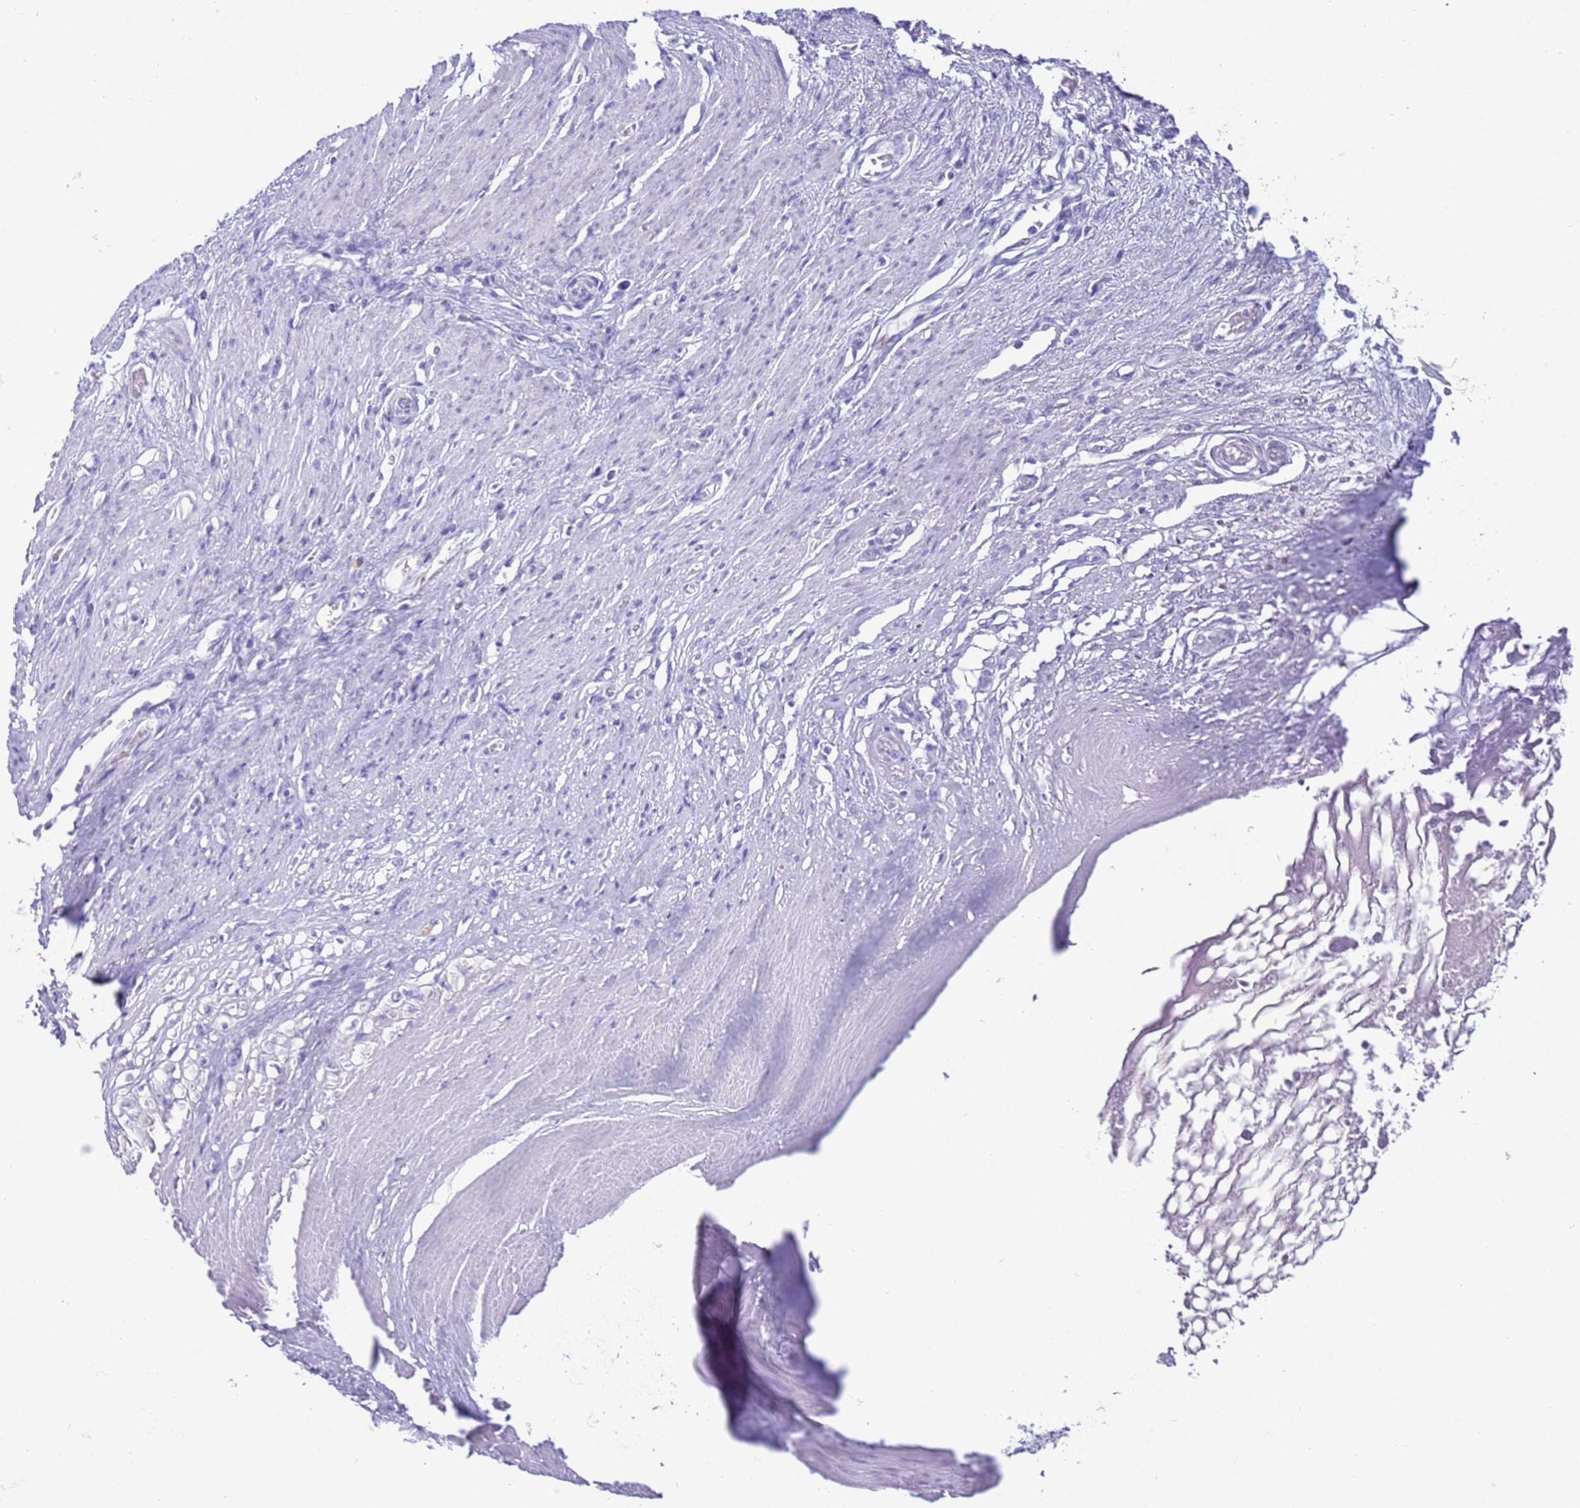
{"staining": {"intensity": "negative", "quantity": "none", "location": "none"}, "tissue": "stomach cancer", "cell_type": "Tumor cells", "image_type": "cancer", "snomed": [{"axis": "morphology", "description": "Adenocarcinoma, NOS"}, {"axis": "morphology", "description": "Adenocarcinoma, High grade"}, {"axis": "topography", "description": "Stomach, upper"}, {"axis": "topography", "description": "Stomach, lower"}], "caption": "The photomicrograph displays no staining of tumor cells in adenocarcinoma (stomach). (Stains: DAB (3,3'-diaminobenzidine) immunohistochemistry (IHC) with hematoxylin counter stain, Microscopy: brightfield microscopy at high magnification).", "gene": "CPB1", "patient": {"sex": "female", "age": 65}}